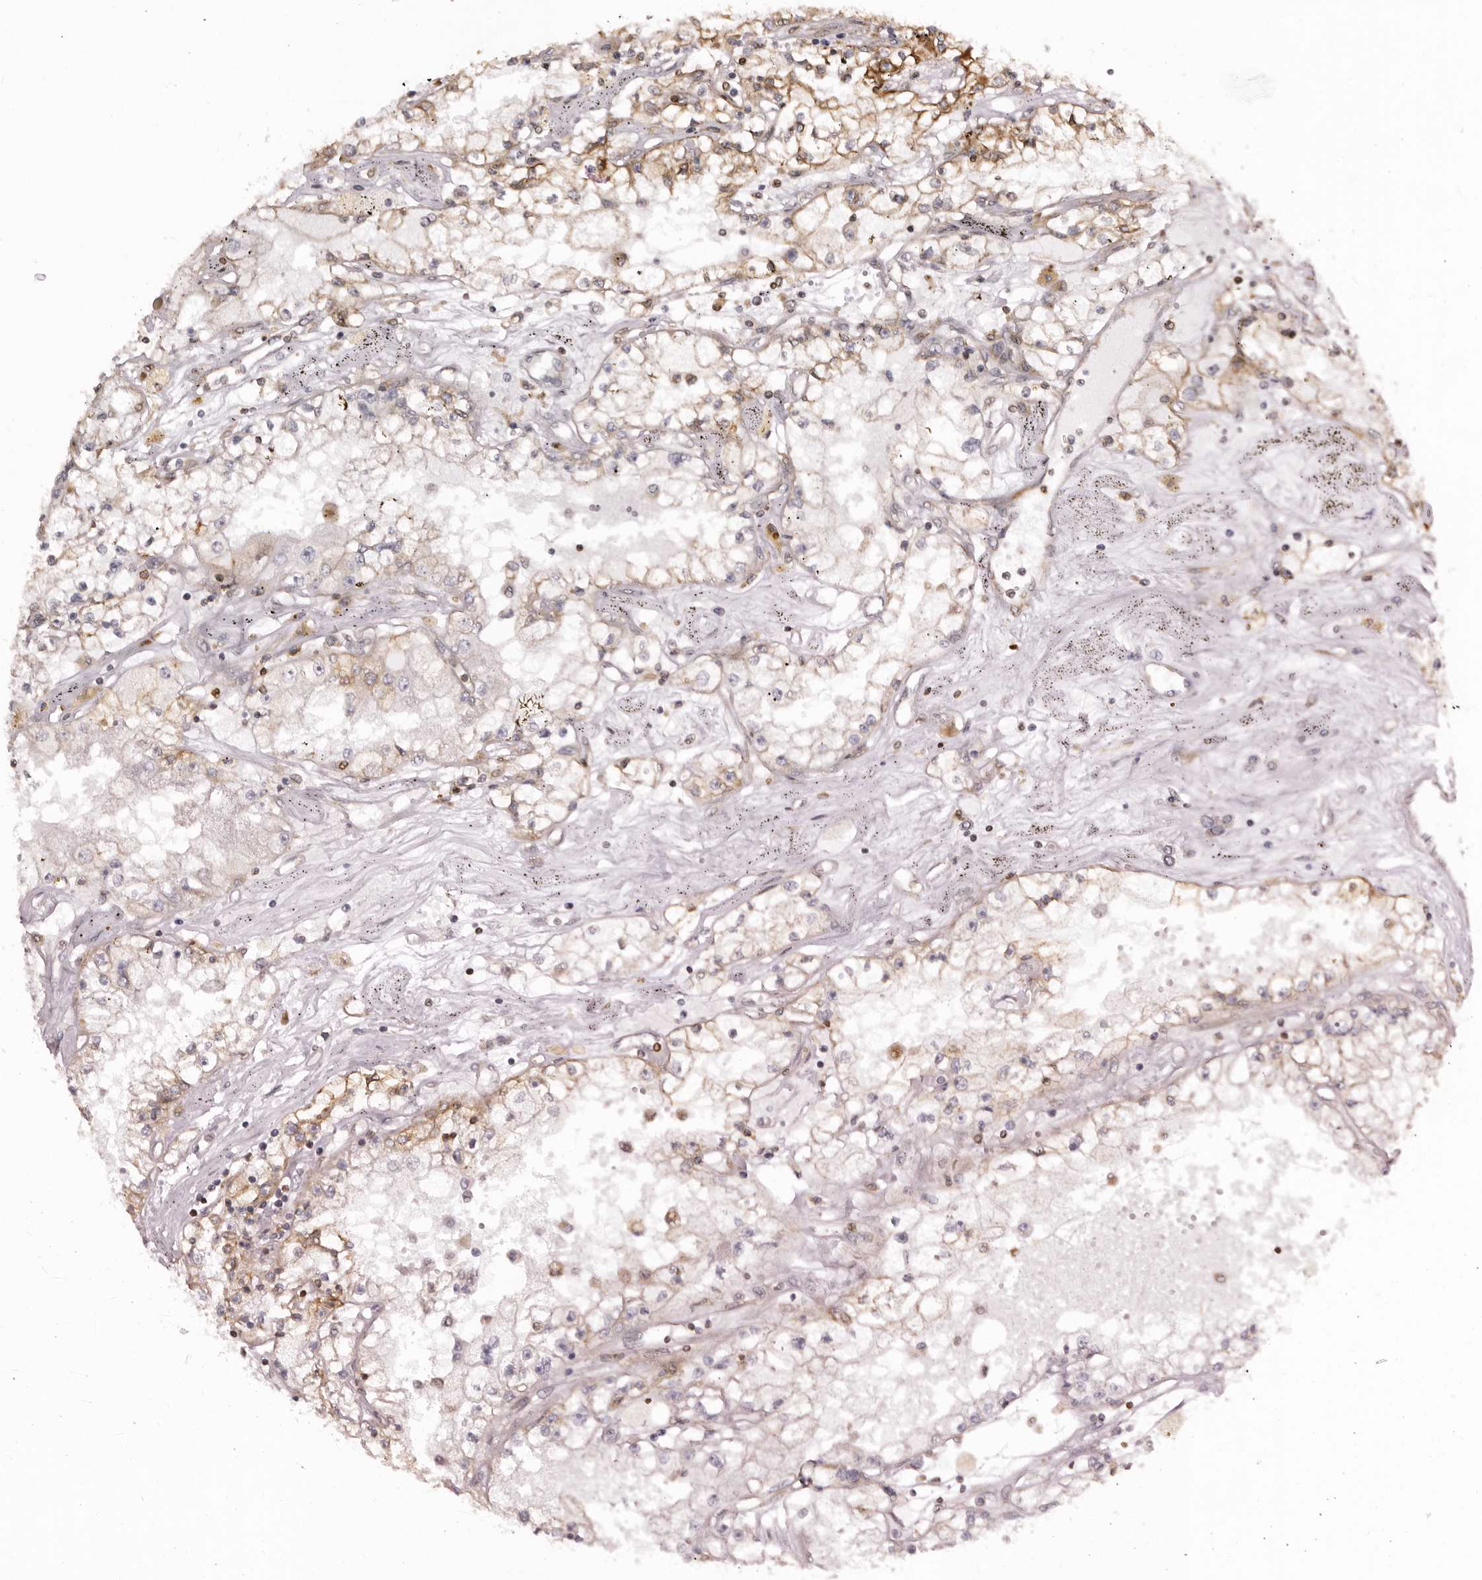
{"staining": {"intensity": "moderate", "quantity": "<25%", "location": "cytoplasmic/membranous"}, "tissue": "renal cancer", "cell_type": "Tumor cells", "image_type": "cancer", "snomed": [{"axis": "morphology", "description": "Adenocarcinoma, NOS"}, {"axis": "topography", "description": "Kidney"}], "caption": "Protein staining of renal adenocarcinoma tissue shows moderate cytoplasmic/membranous expression in about <25% of tumor cells.", "gene": "C4orf3", "patient": {"sex": "male", "age": 56}}